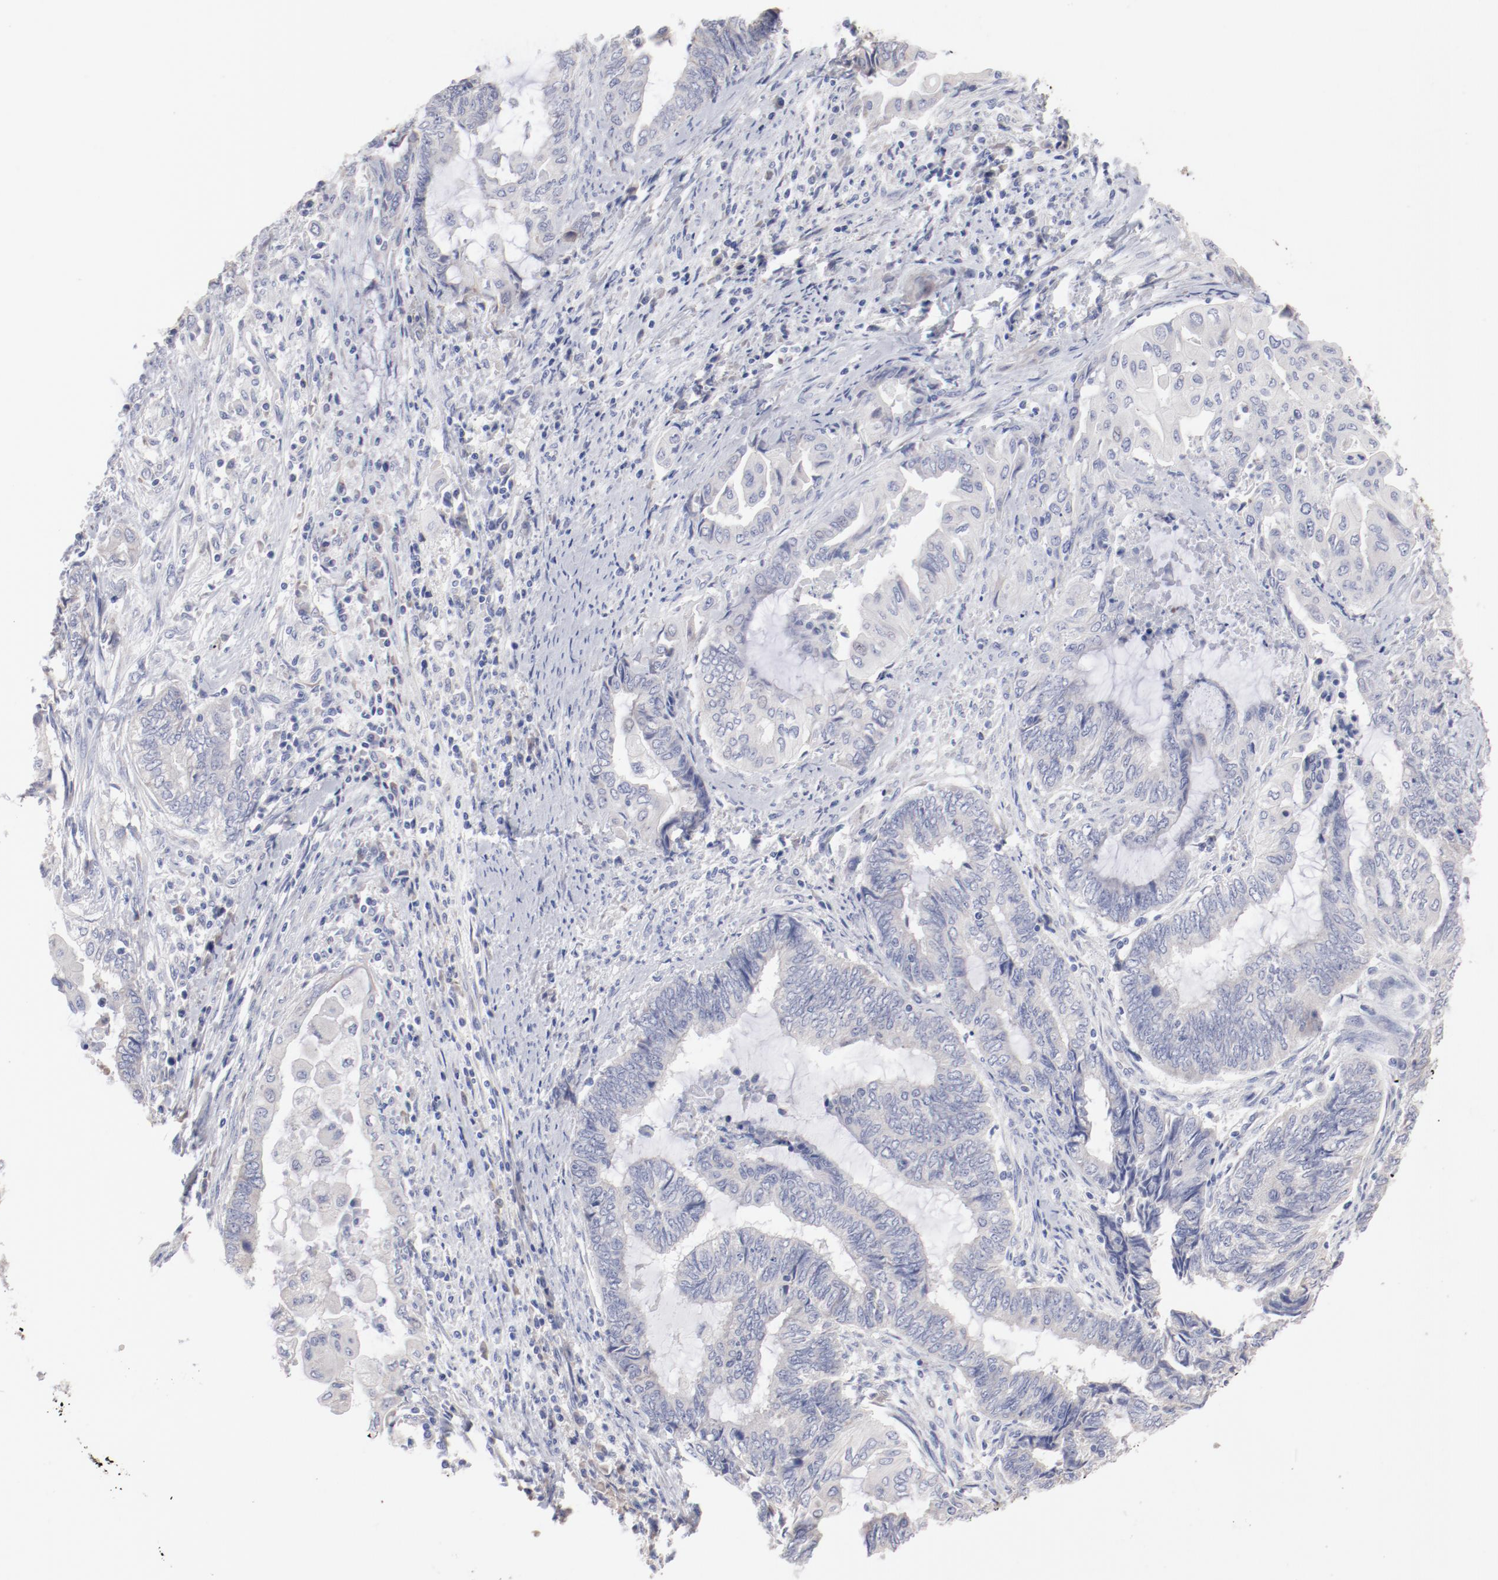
{"staining": {"intensity": "weak", "quantity": "<25%", "location": "cytoplasmic/membranous"}, "tissue": "endometrial cancer", "cell_type": "Tumor cells", "image_type": "cancer", "snomed": [{"axis": "morphology", "description": "Adenocarcinoma, NOS"}, {"axis": "topography", "description": "Uterus"}, {"axis": "topography", "description": "Endometrium"}], "caption": "IHC image of human endometrial adenocarcinoma stained for a protein (brown), which reveals no expression in tumor cells.", "gene": "CPE", "patient": {"sex": "female", "age": 70}}